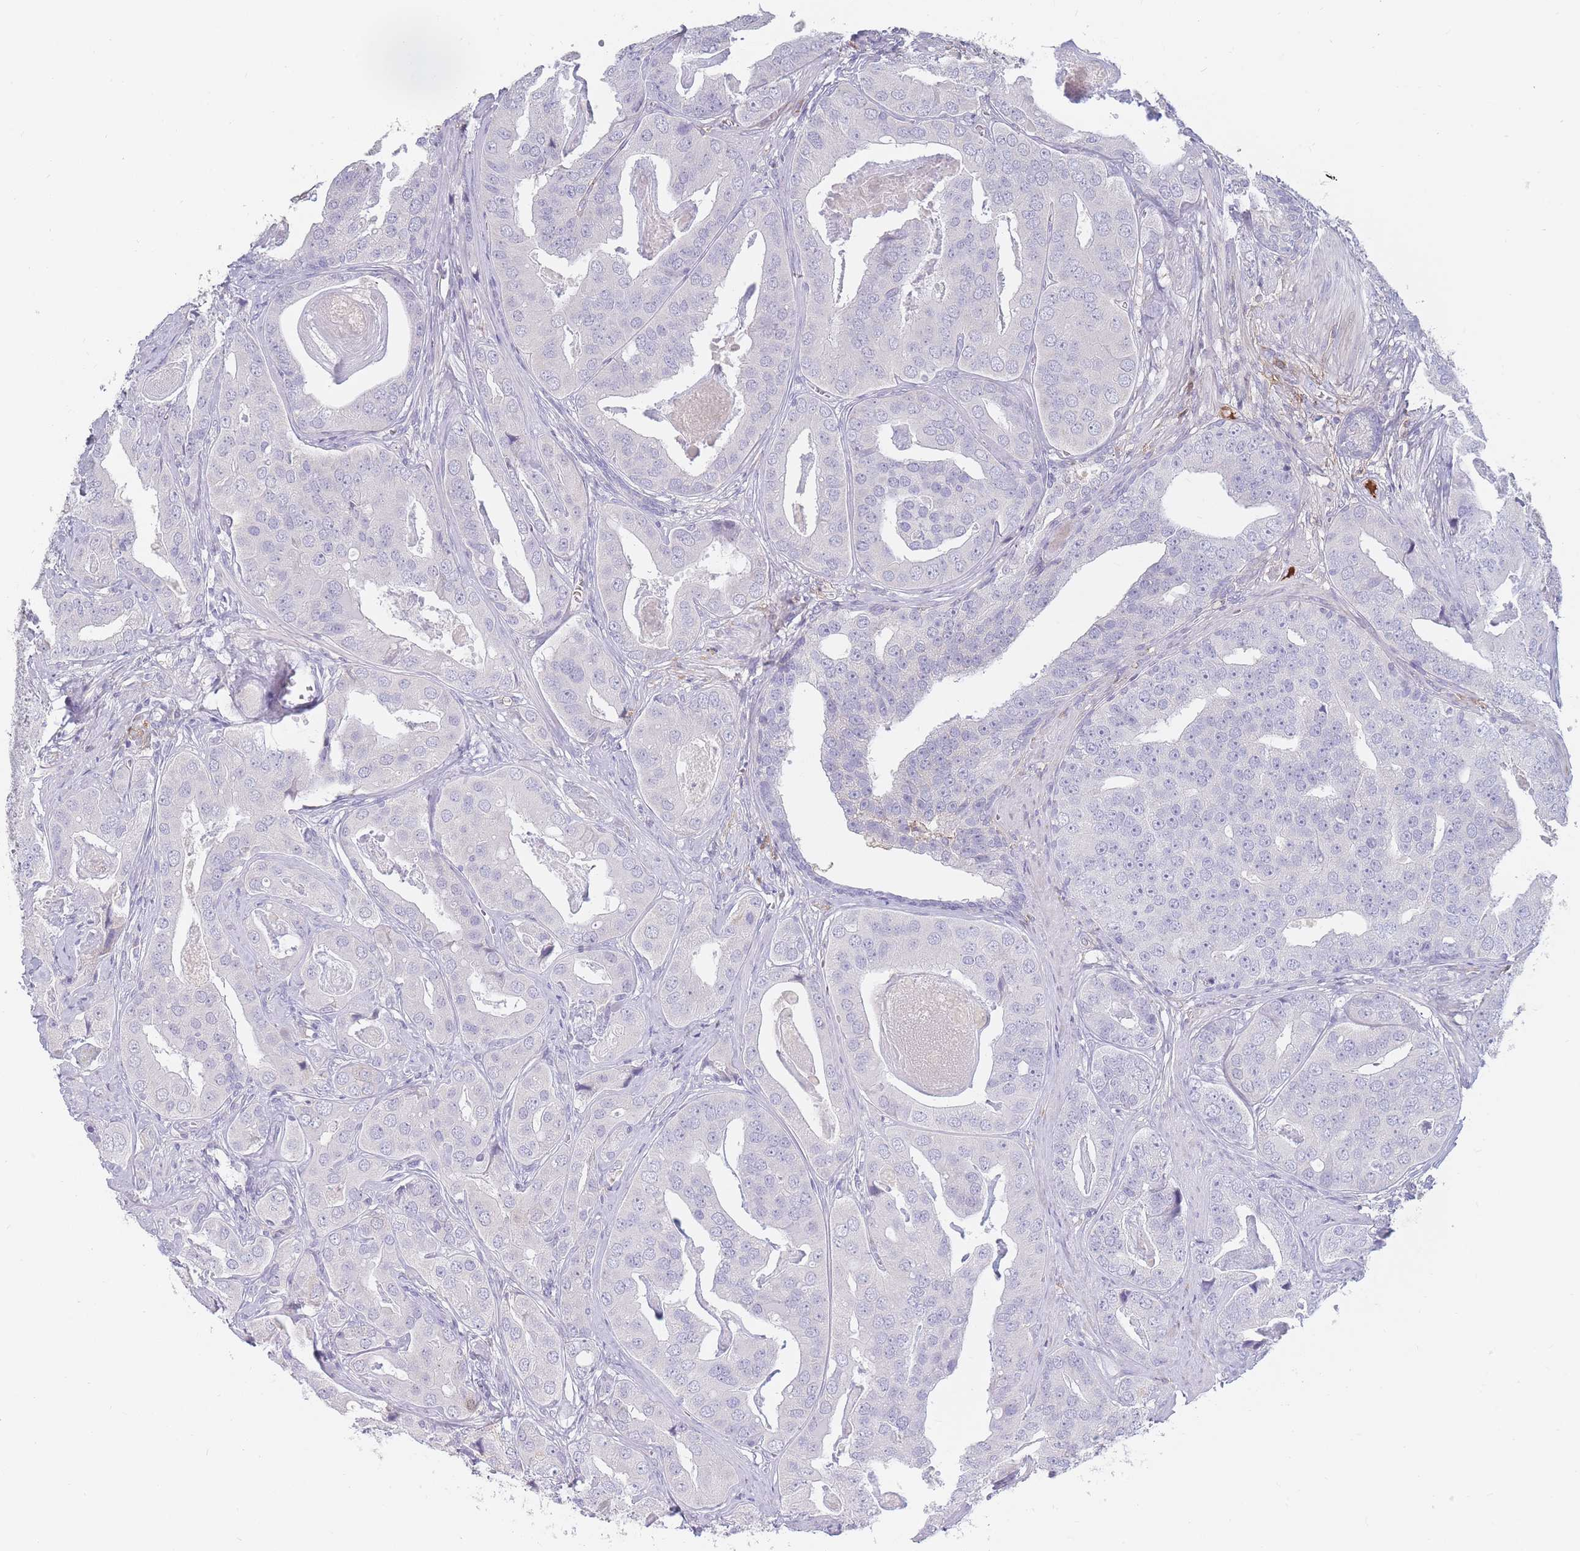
{"staining": {"intensity": "negative", "quantity": "none", "location": "none"}, "tissue": "prostate cancer", "cell_type": "Tumor cells", "image_type": "cancer", "snomed": [{"axis": "morphology", "description": "Adenocarcinoma, High grade"}, {"axis": "topography", "description": "Prostate"}], "caption": "Immunohistochemistry (IHC) of prostate cancer (high-grade adenocarcinoma) reveals no expression in tumor cells.", "gene": "PRG4", "patient": {"sex": "male", "age": 71}}